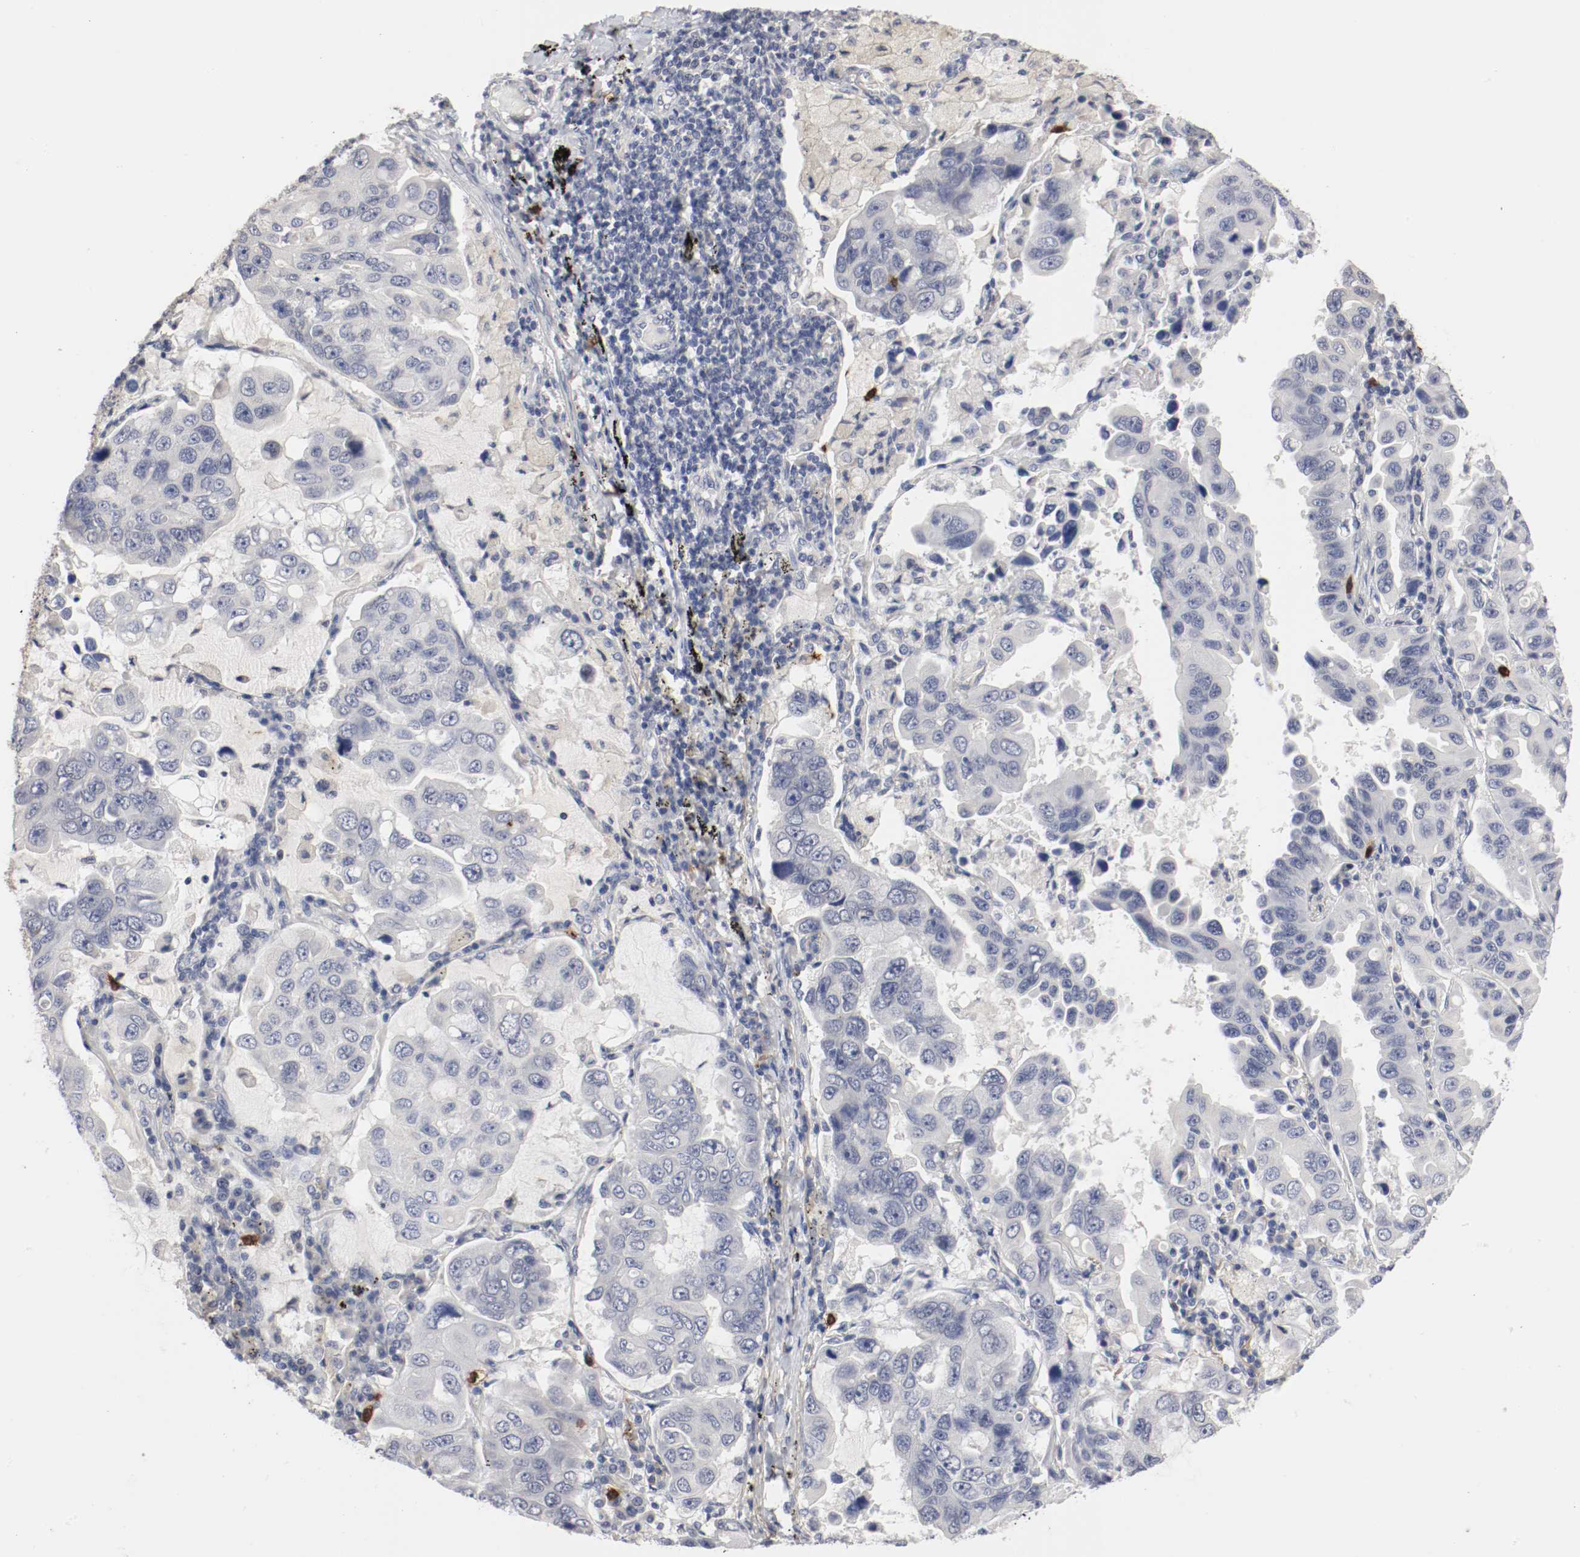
{"staining": {"intensity": "negative", "quantity": "none", "location": "none"}, "tissue": "lung cancer", "cell_type": "Tumor cells", "image_type": "cancer", "snomed": [{"axis": "morphology", "description": "Adenocarcinoma, NOS"}, {"axis": "topography", "description": "Lung"}], "caption": "This micrograph is of lung cancer stained with immunohistochemistry to label a protein in brown with the nuclei are counter-stained blue. There is no staining in tumor cells.", "gene": "CEBPE", "patient": {"sex": "male", "age": 64}}